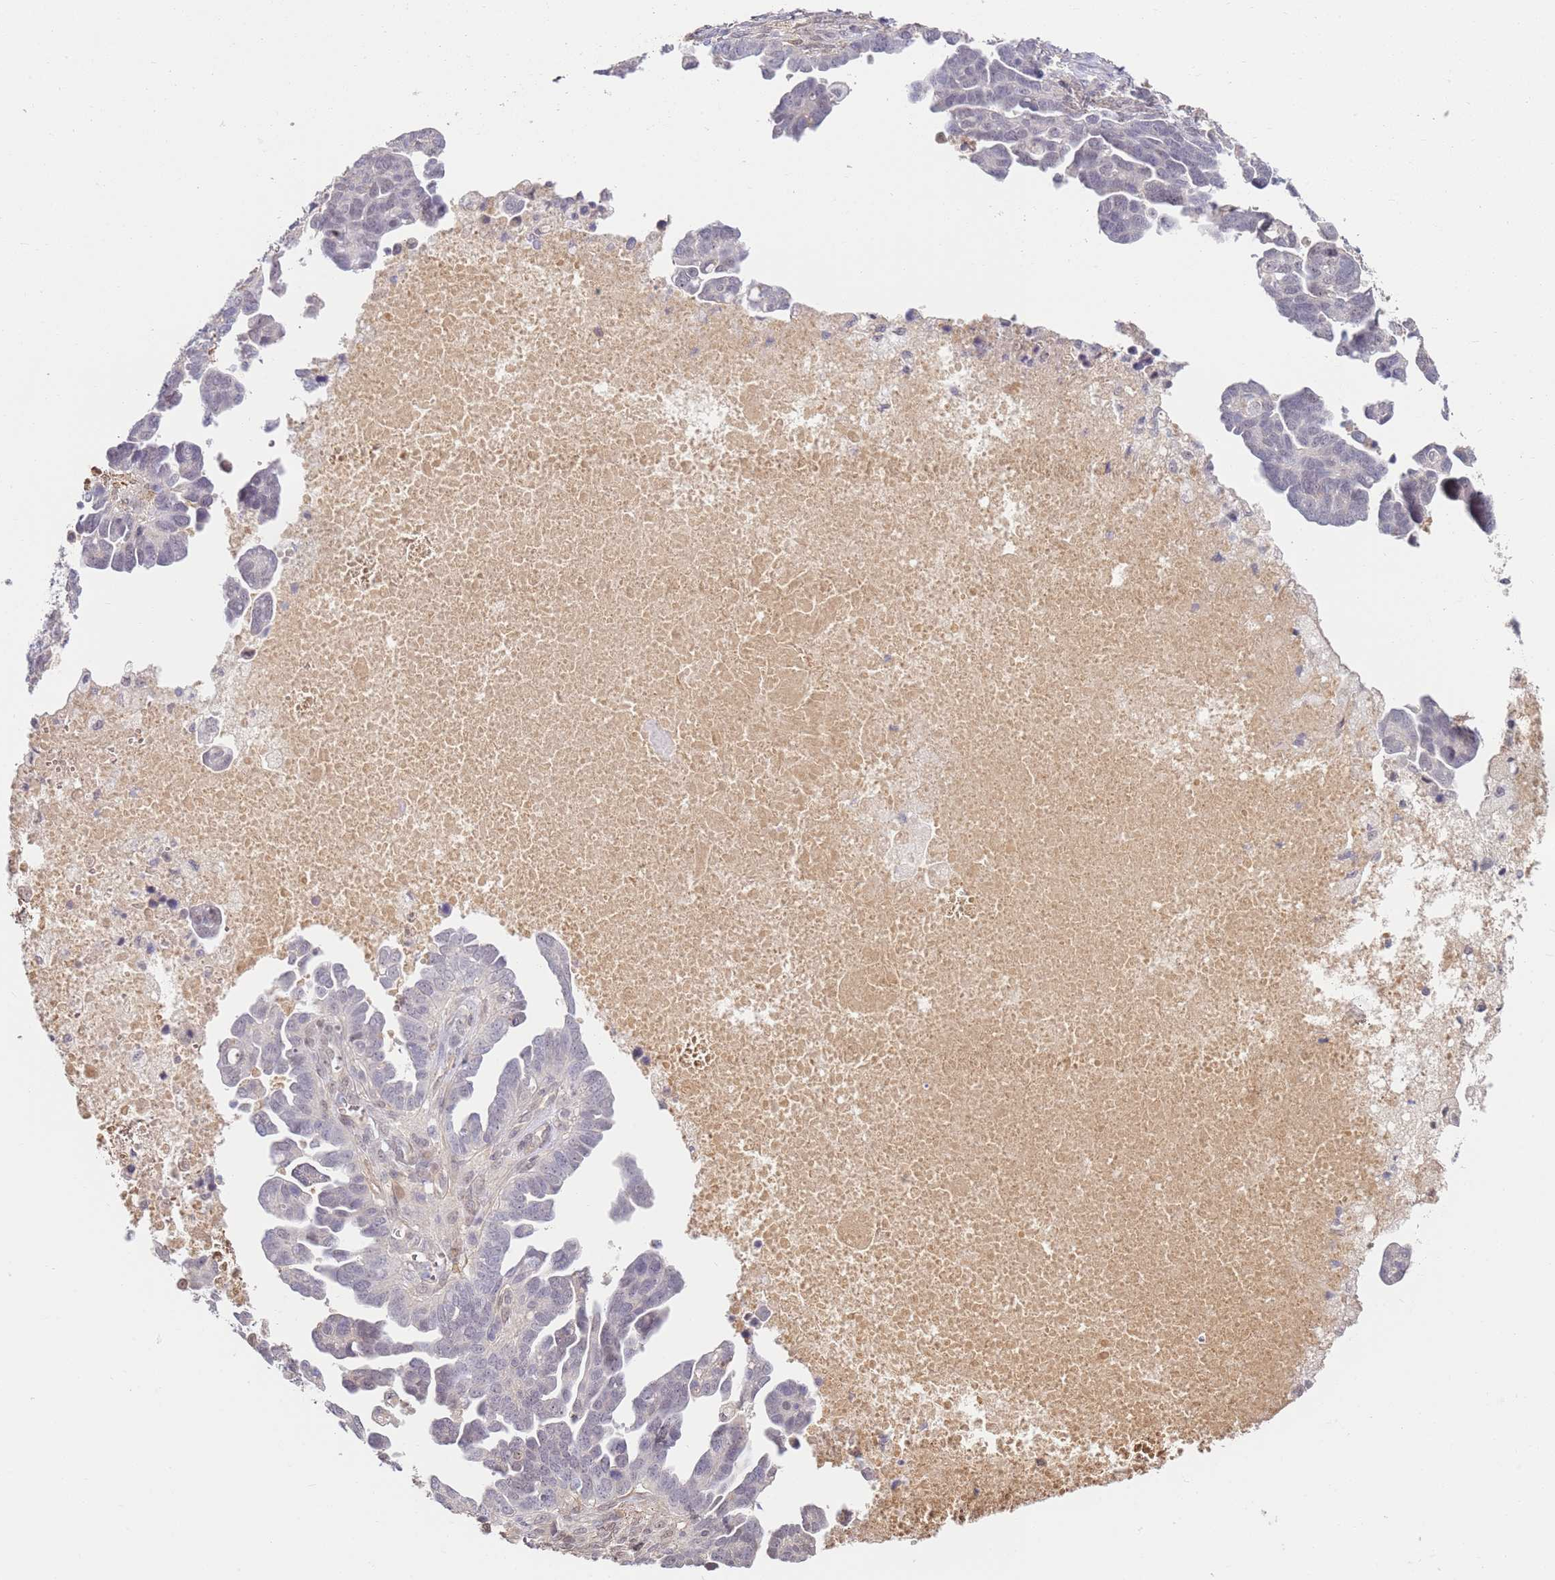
{"staining": {"intensity": "negative", "quantity": "none", "location": "none"}, "tissue": "ovarian cancer", "cell_type": "Tumor cells", "image_type": "cancer", "snomed": [{"axis": "morphology", "description": "Cystadenocarcinoma, serous, NOS"}, {"axis": "topography", "description": "Ovary"}], "caption": "Image shows no protein staining in tumor cells of serous cystadenocarcinoma (ovarian) tissue. The staining was performed using DAB to visualize the protein expression in brown, while the nuclei were stained in blue with hematoxylin (Magnification: 20x).", "gene": "WDR93", "patient": {"sex": "female", "age": 54}}